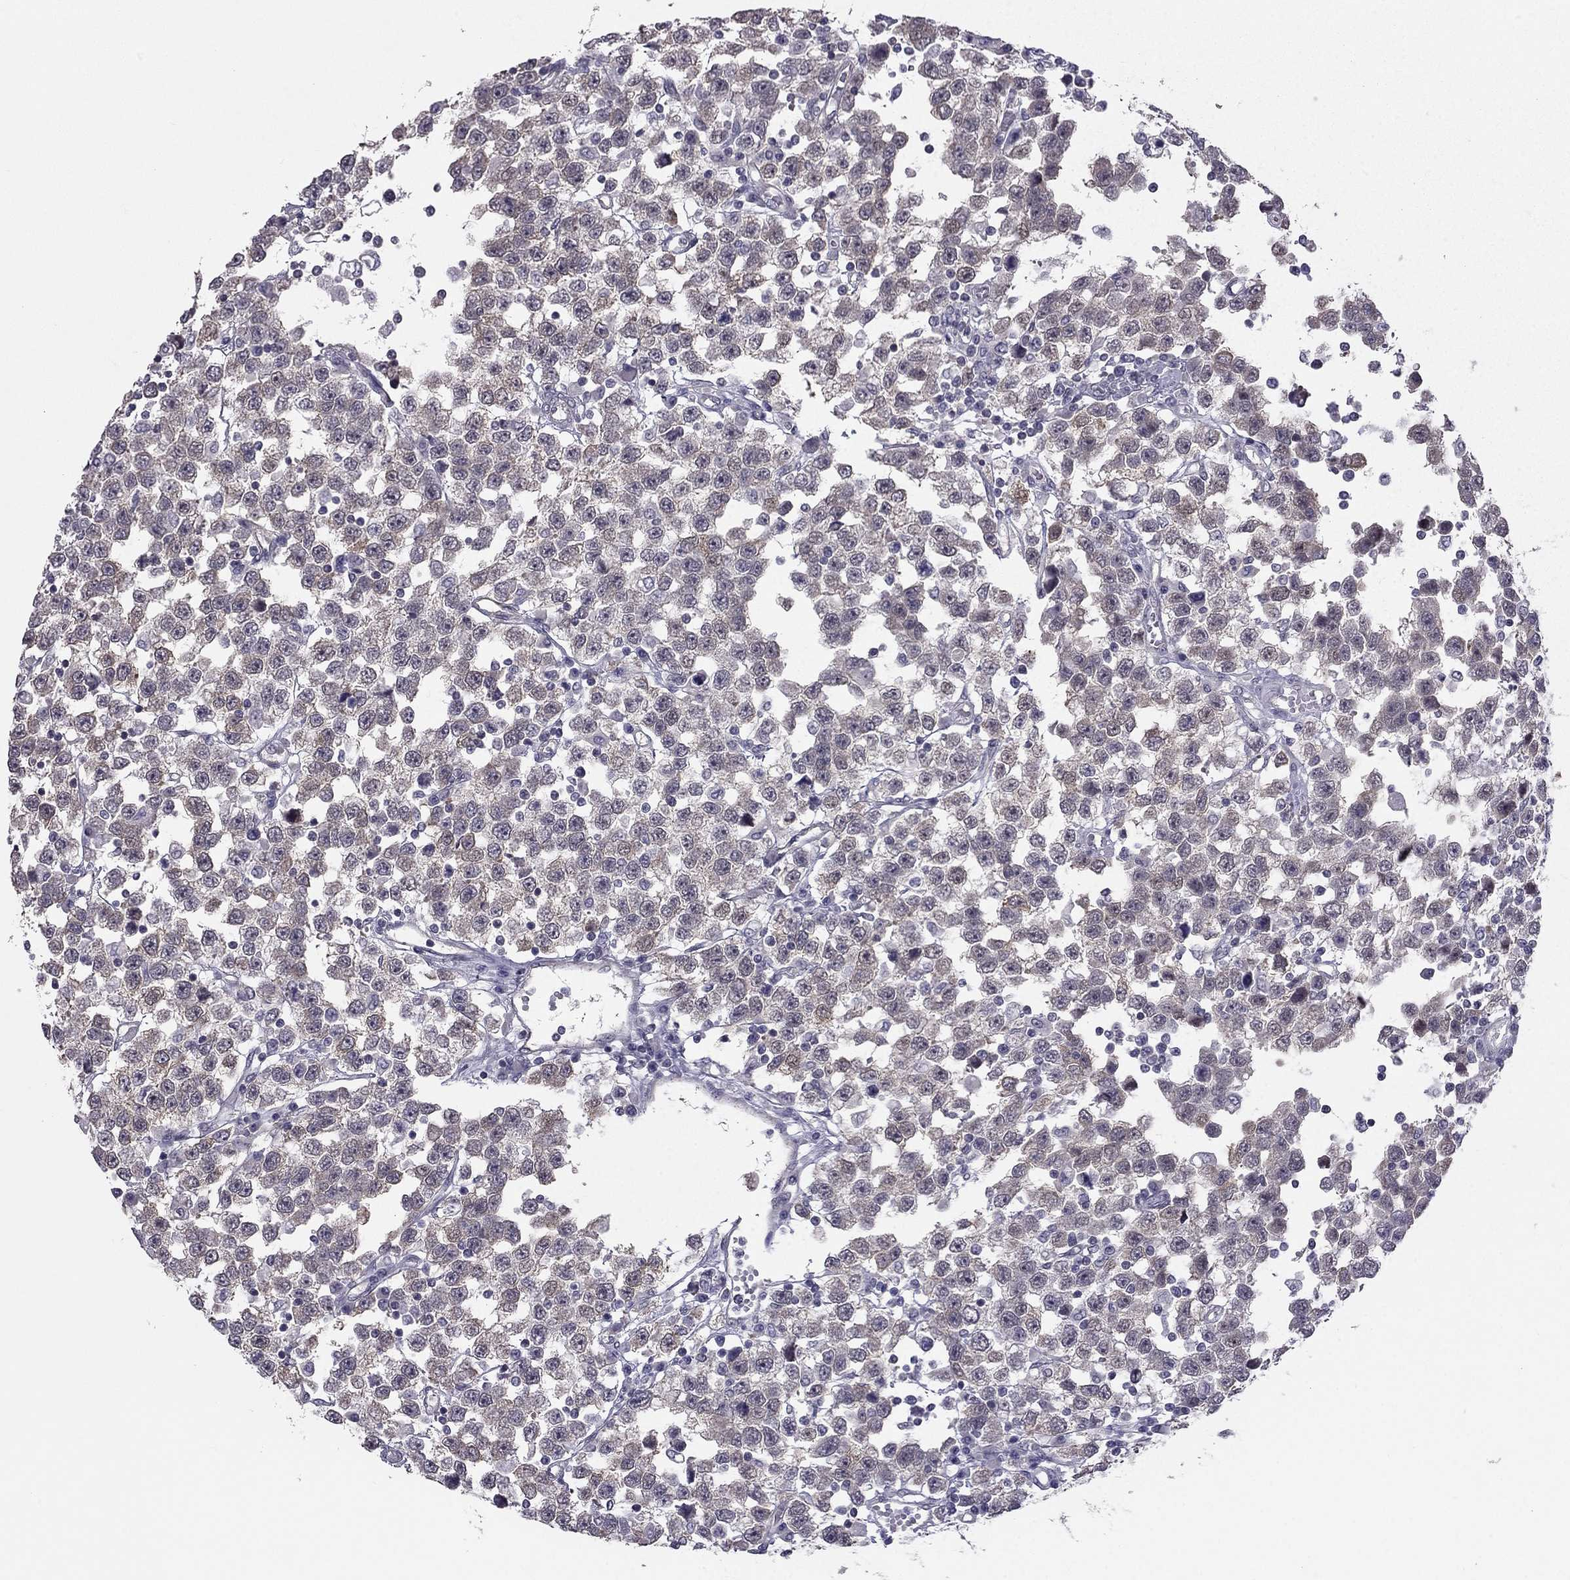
{"staining": {"intensity": "weak", "quantity": "25%-75%", "location": "cytoplasmic/membranous"}, "tissue": "testis cancer", "cell_type": "Tumor cells", "image_type": "cancer", "snomed": [{"axis": "morphology", "description": "Seminoma, NOS"}, {"axis": "topography", "description": "Testis"}], "caption": "An immunohistochemistry (IHC) image of tumor tissue is shown. Protein staining in brown labels weak cytoplasmic/membranous positivity in testis cancer (seminoma) within tumor cells.", "gene": "HSFX1", "patient": {"sex": "male", "age": 34}}